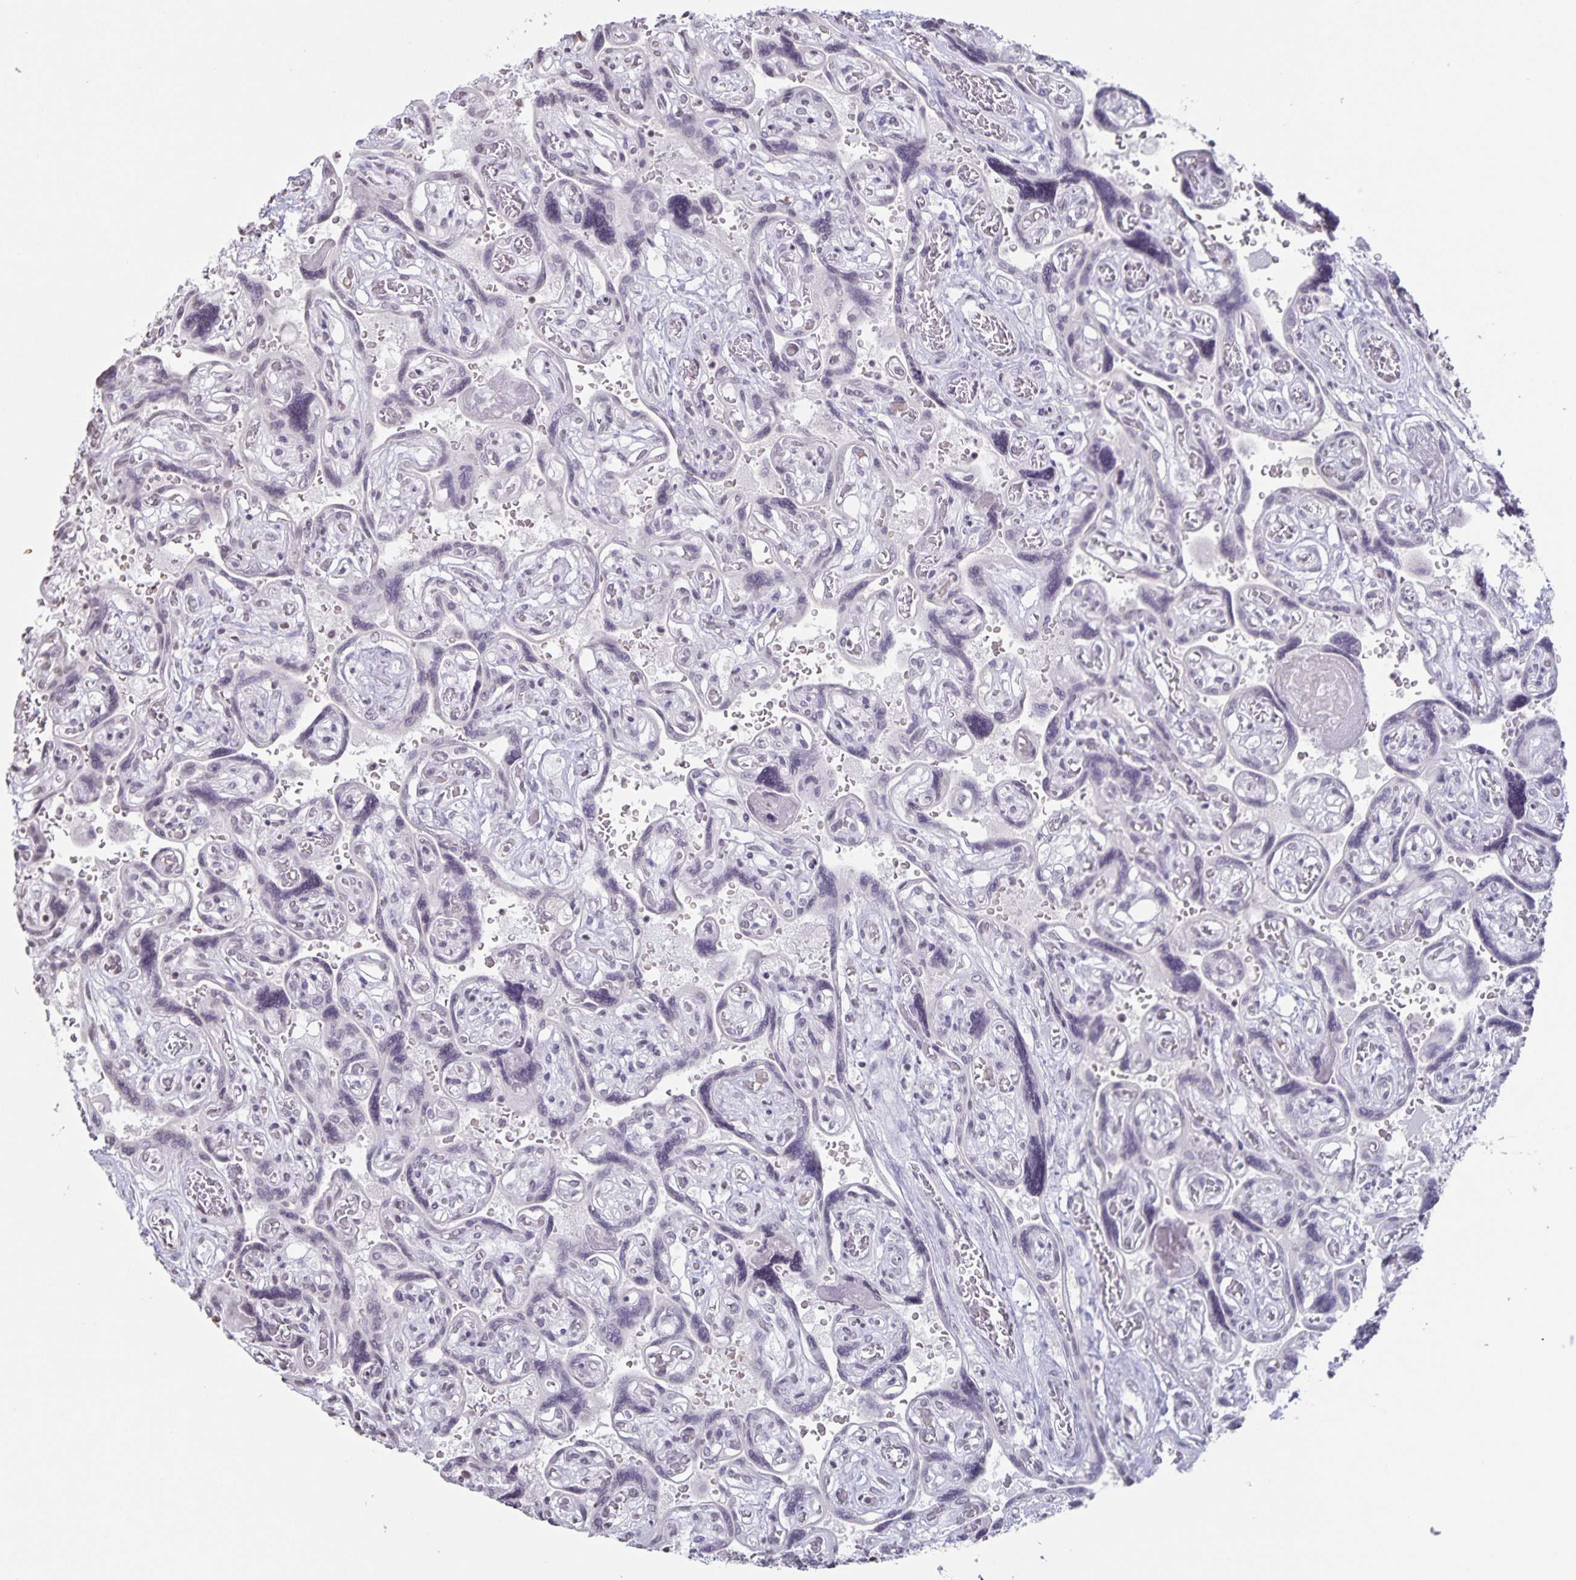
{"staining": {"intensity": "negative", "quantity": "none", "location": "none"}, "tissue": "placenta", "cell_type": "Decidual cells", "image_type": "normal", "snomed": [{"axis": "morphology", "description": "Normal tissue, NOS"}, {"axis": "topography", "description": "Placenta"}], "caption": "DAB immunohistochemical staining of benign human placenta exhibits no significant expression in decidual cells. (IHC, brightfield microscopy, high magnification).", "gene": "AQP4", "patient": {"sex": "female", "age": 32}}